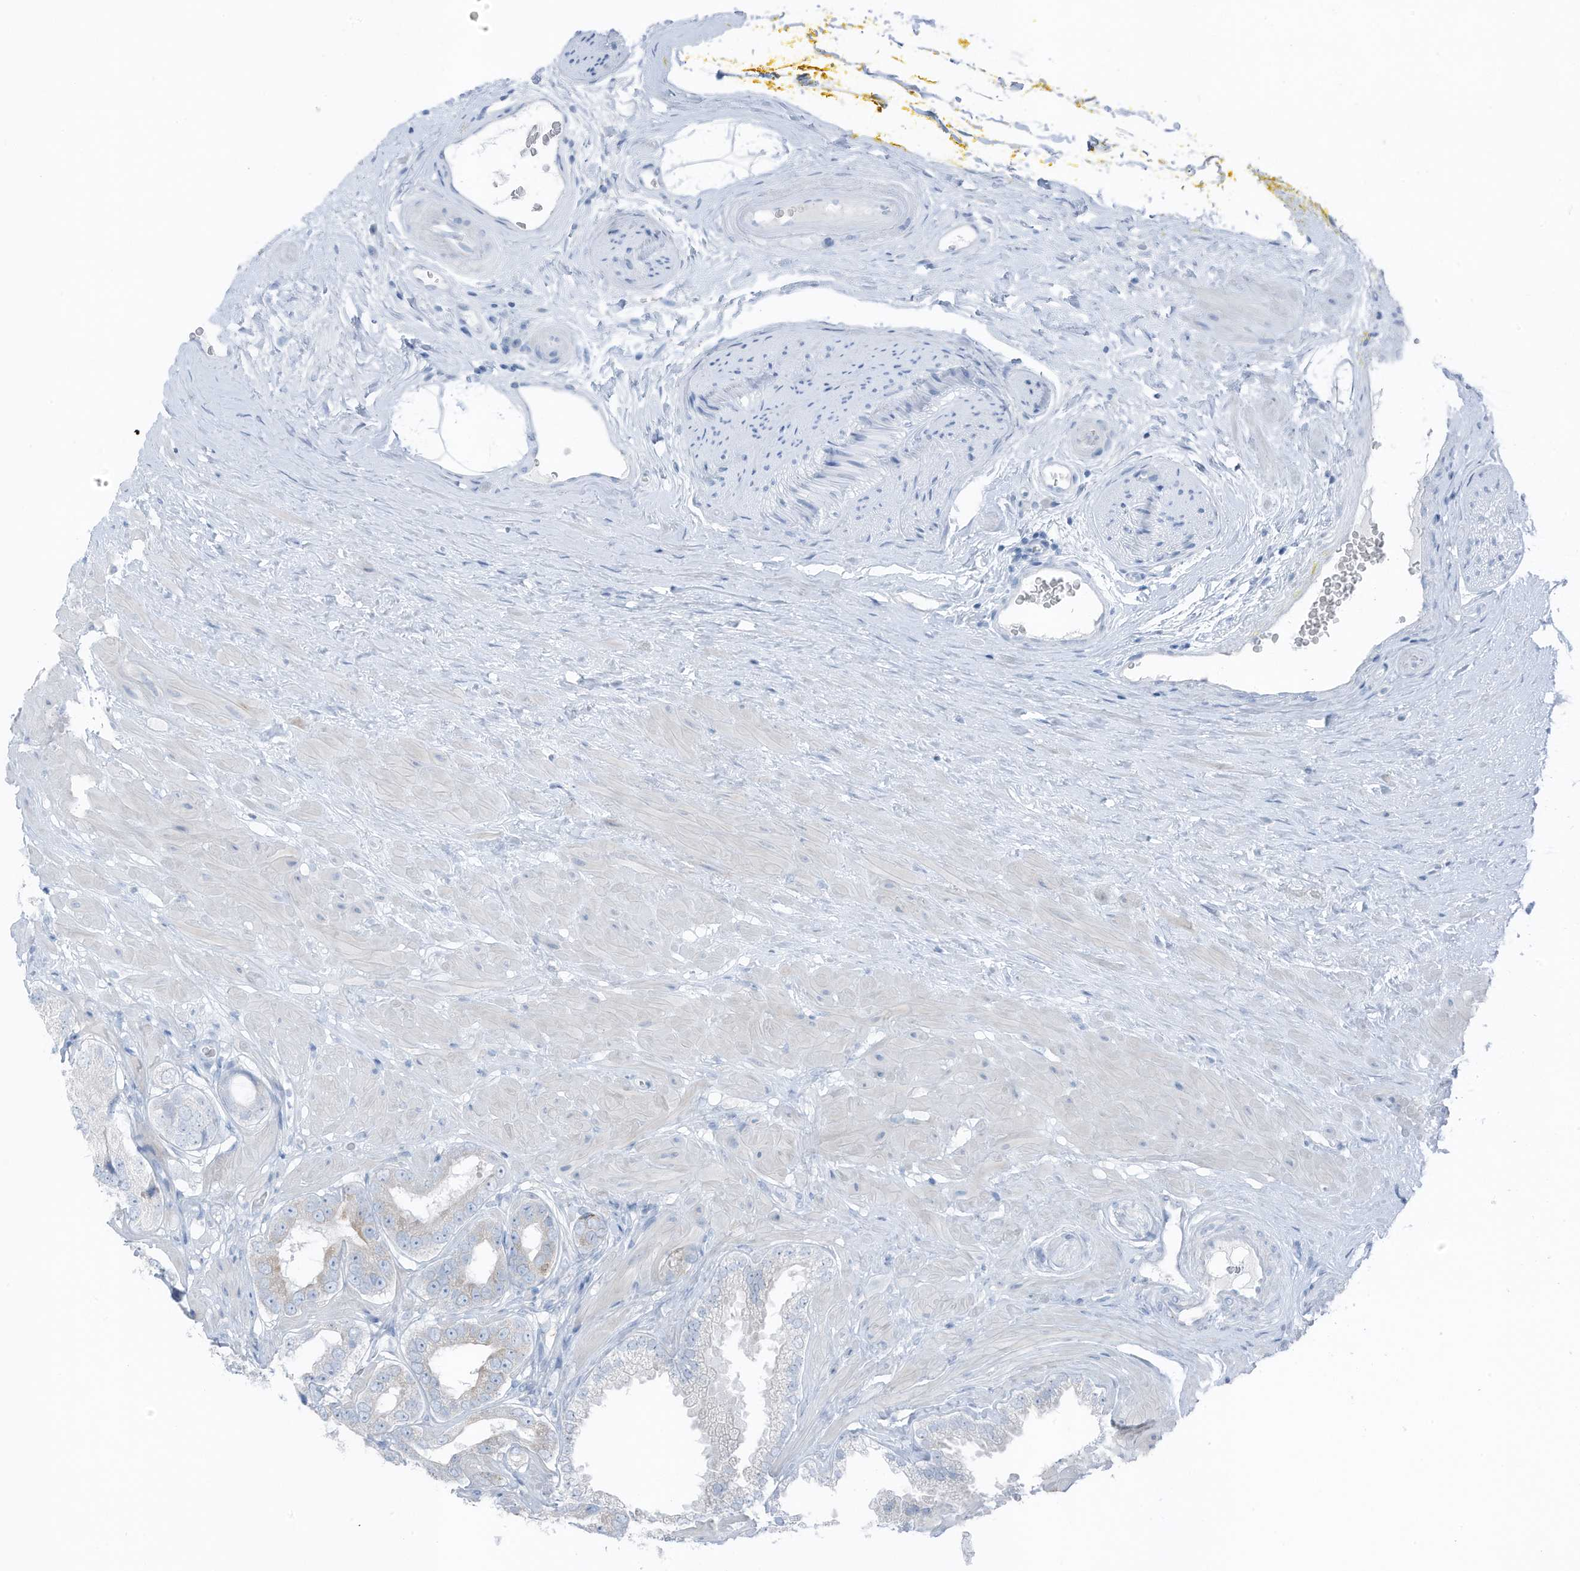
{"staining": {"intensity": "negative", "quantity": "none", "location": "none"}, "tissue": "prostate cancer", "cell_type": "Tumor cells", "image_type": "cancer", "snomed": [{"axis": "morphology", "description": "Adenocarcinoma, High grade"}, {"axis": "topography", "description": "Prostate"}], "caption": "There is no significant positivity in tumor cells of high-grade adenocarcinoma (prostate).", "gene": "ARHGEF33", "patient": {"sex": "male", "age": 59}}